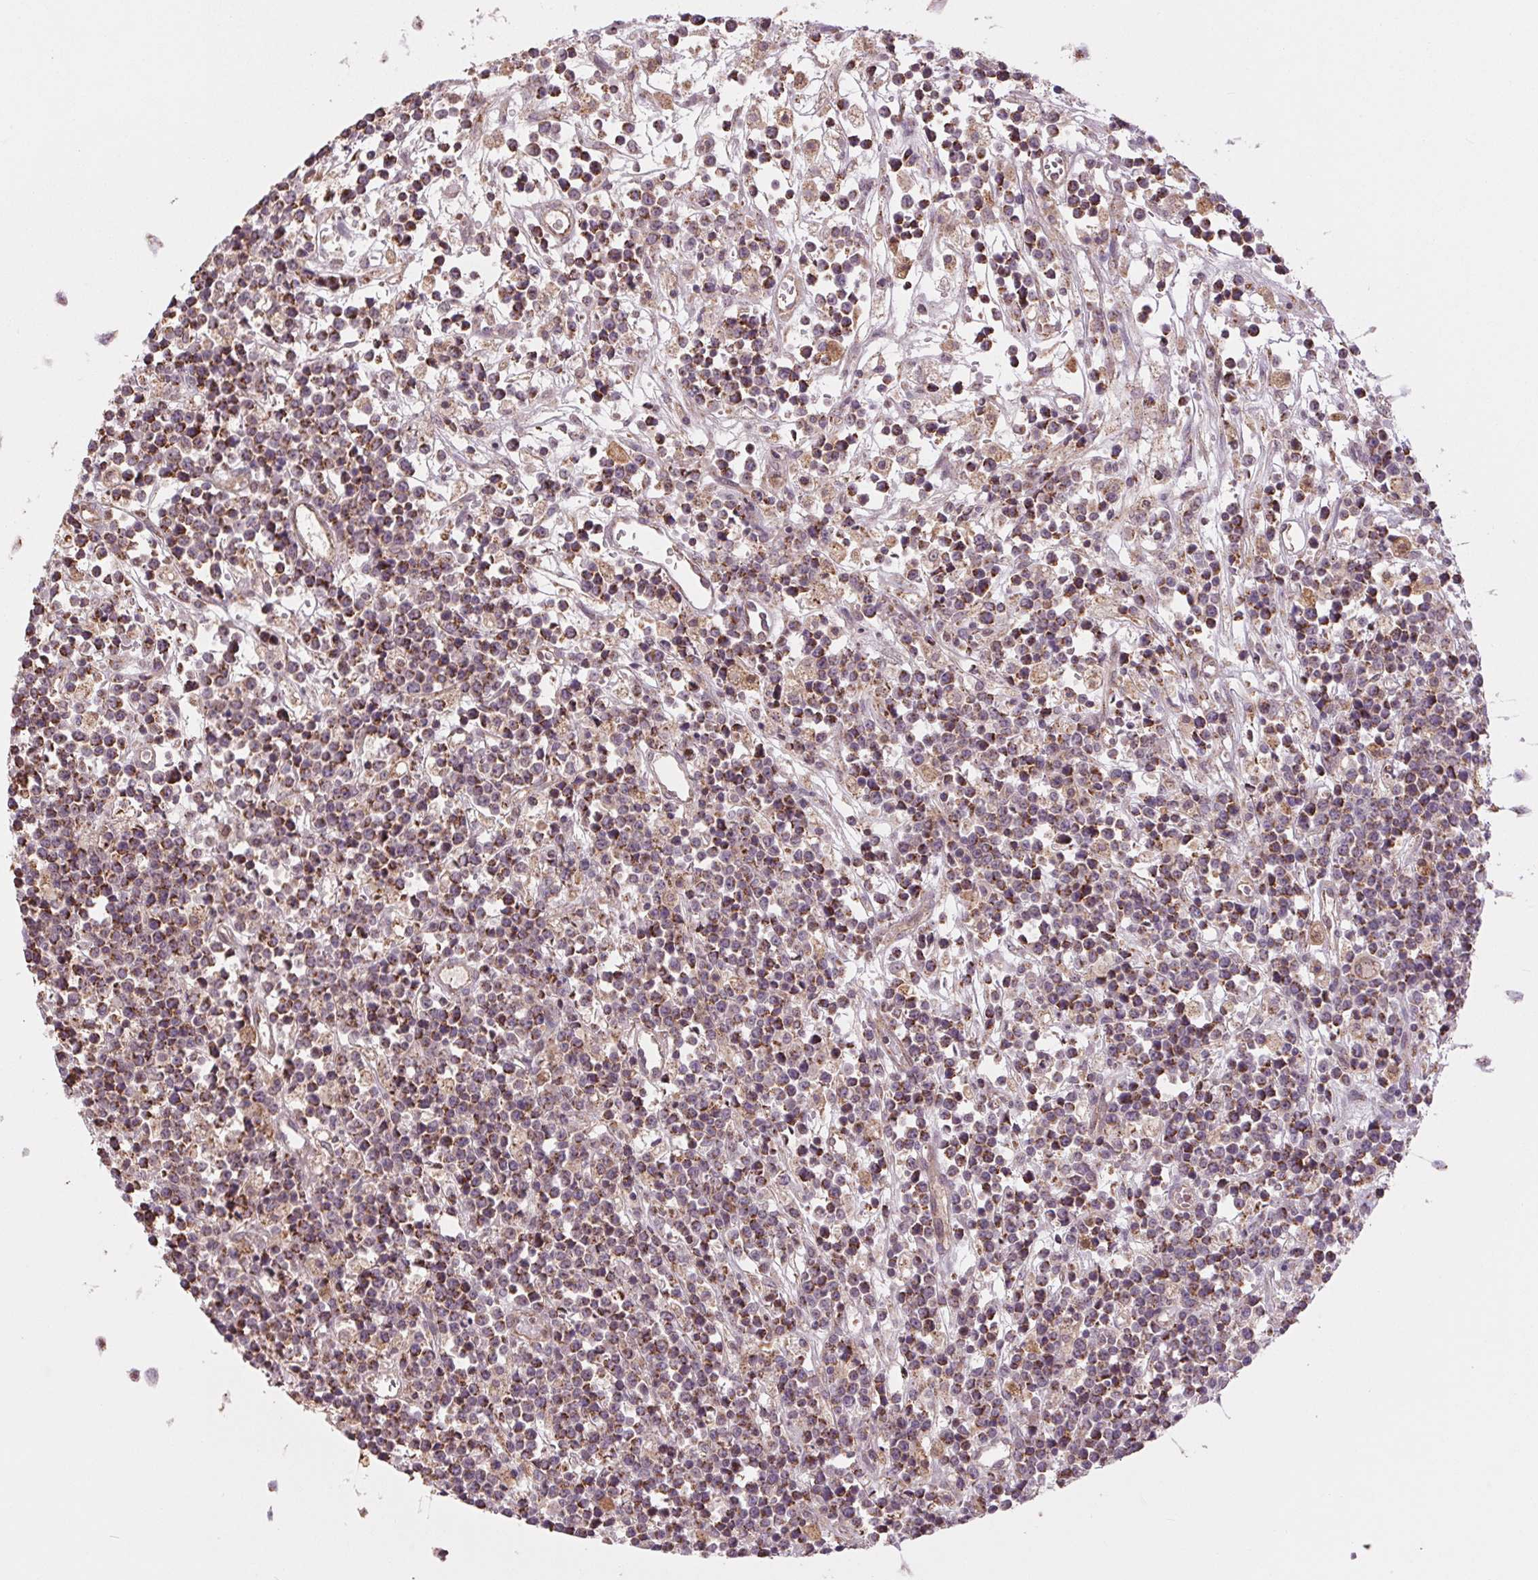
{"staining": {"intensity": "moderate", "quantity": "25%-75%", "location": "cytoplasmic/membranous"}, "tissue": "lymphoma", "cell_type": "Tumor cells", "image_type": "cancer", "snomed": [{"axis": "morphology", "description": "Malignant lymphoma, non-Hodgkin's type, High grade"}, {"axis": "topography", "description": "Ovary"}], "caption": "DAB immunohistochemical staining of lymphoma exhibits moderate cytoplasmic/membranous protein positivity in approximately 25%-75% of tumor cells.", "gene": "MAP3K5", "patient": {"sex": "female", "age": 56}}